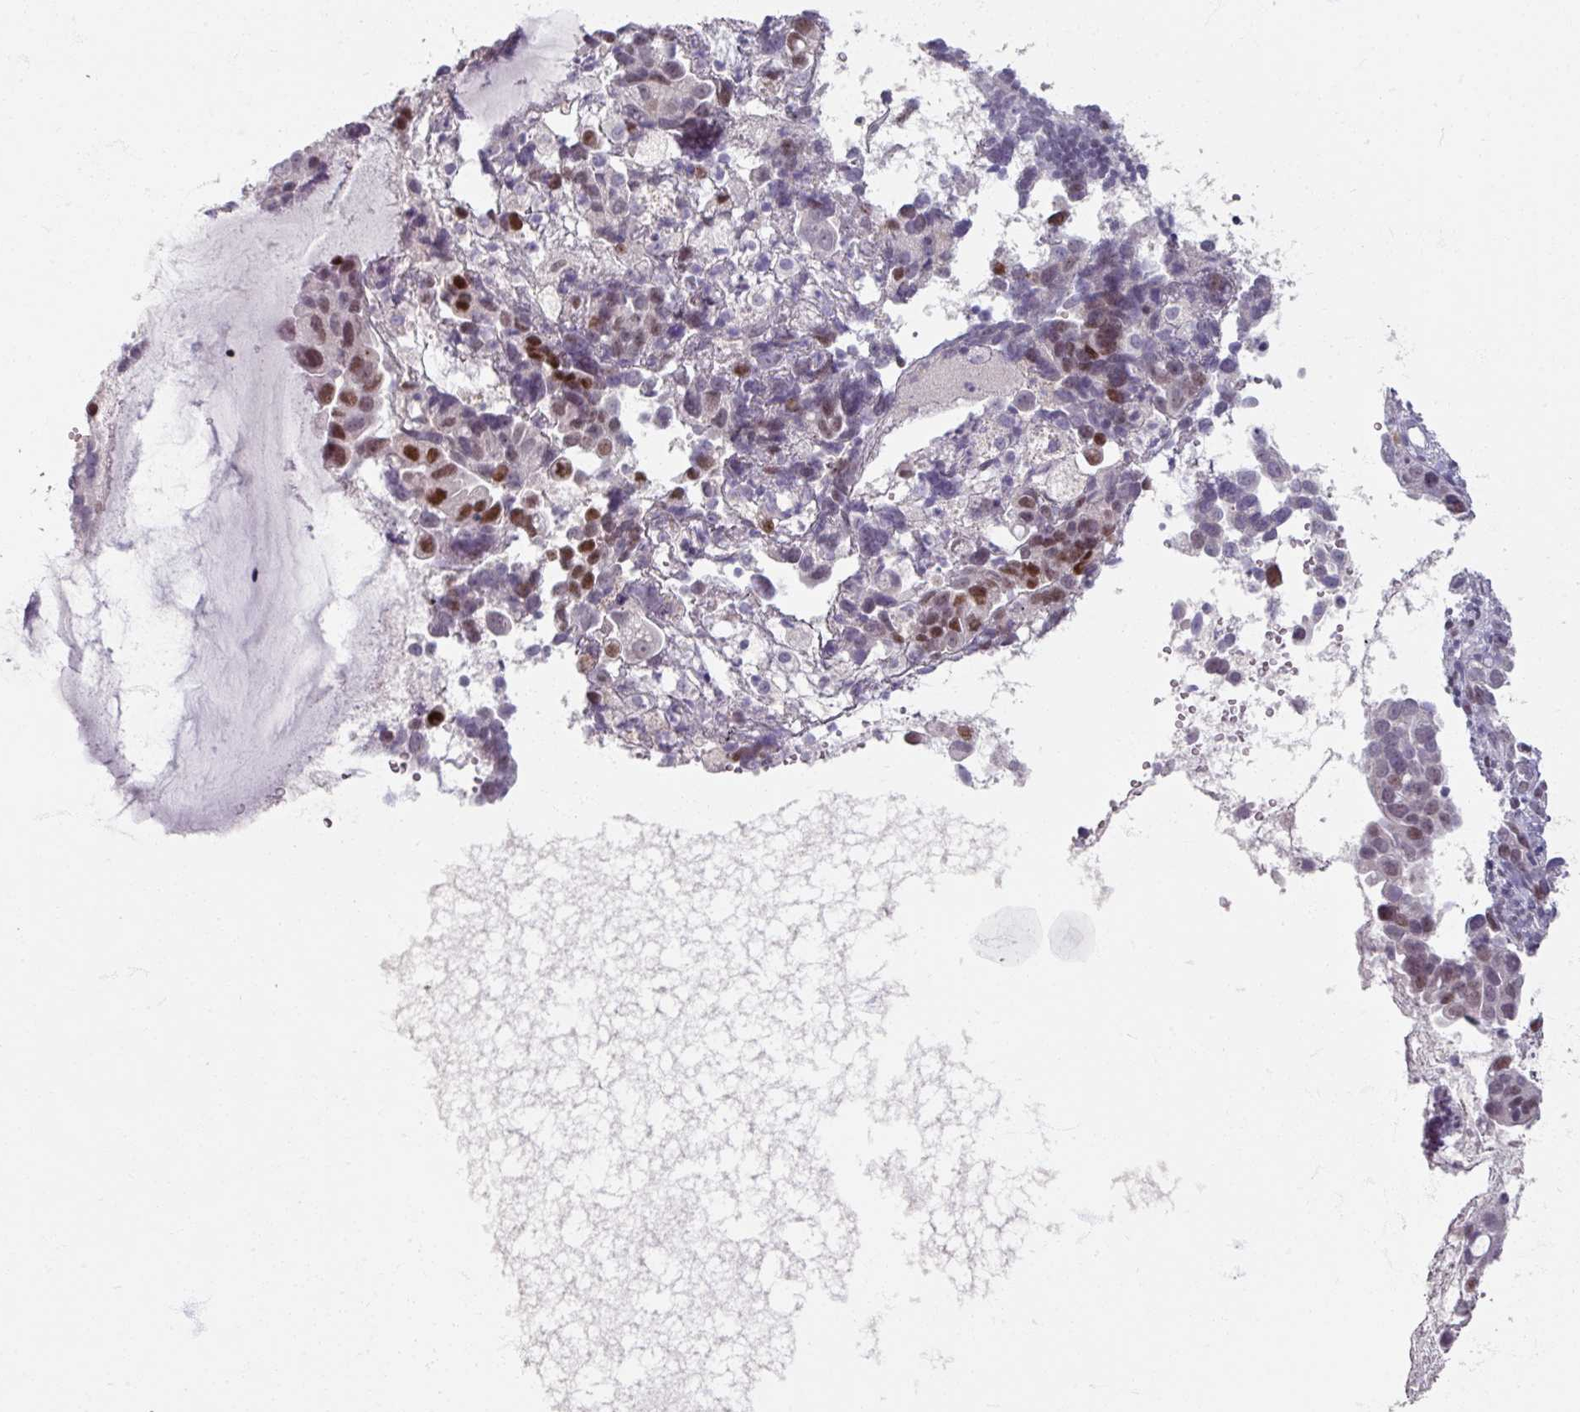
{"staining": {"intensity": "strong", "quantity": "25%-75%", "location": "nuclear"}, "tissue": "endometrial cancer", "cell_type": "Tumor cells", "image_type": "cancer", "snomed": [{"axis": "morphology", "description": "Adenocarcinoma, NOS"}, {"axis": "topography", "description": "Endometrium"}], "caption": "A histopathology image of adenocarcinoma (endometrial) stained for a protein displays strong nuclear brown staining in tumor cells.", "gene": "SOX11", "patient": {"sex": "female", "age": 57}}